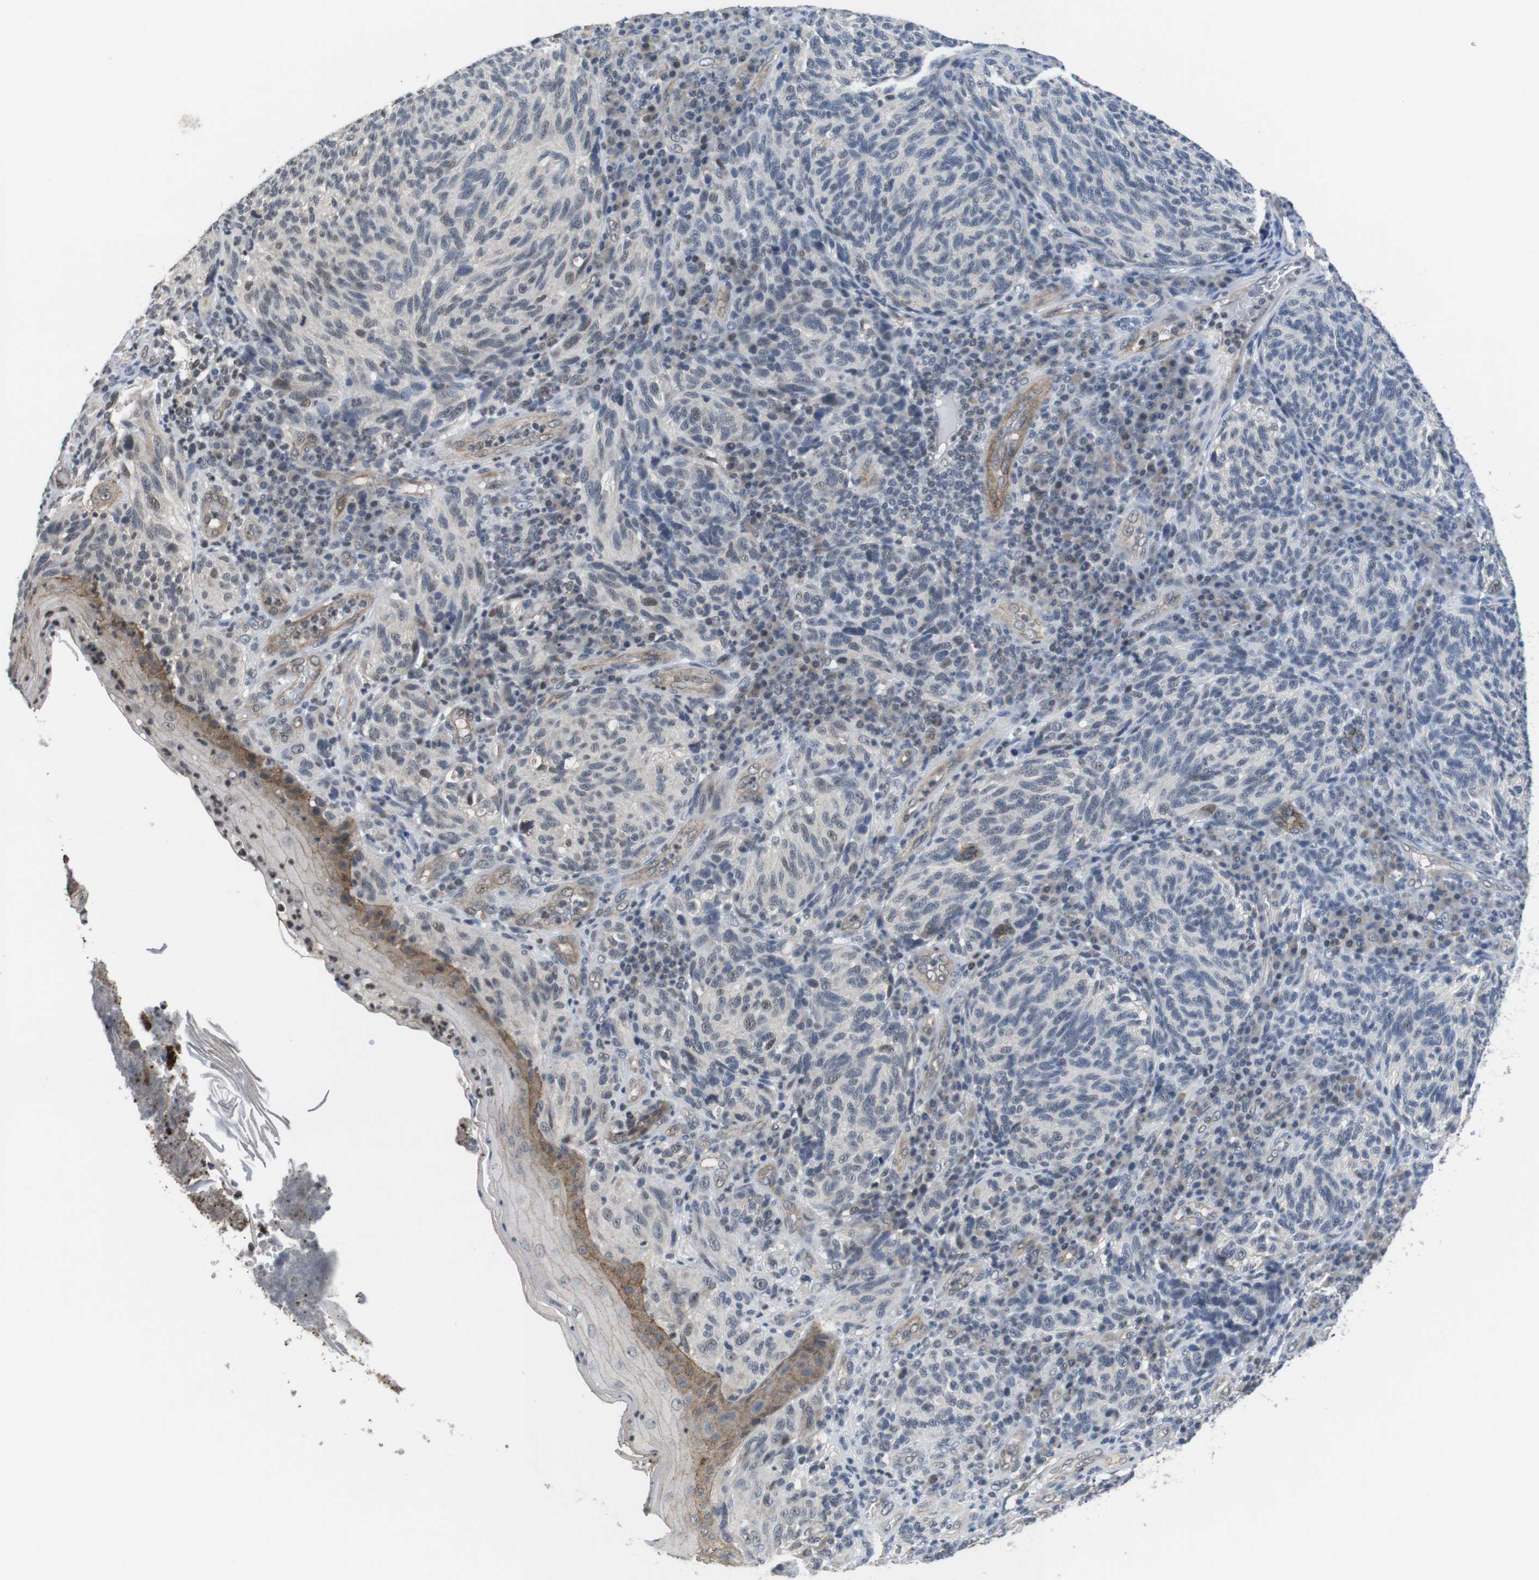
{"staining": {"intensity": "negative", "quantity": "none", "location": "none"}, "tissue": "melanoma", "cell_type": "Tumor cells", "image_type": "cancer", "snomed": [{"axis": "morphology", "description": "Malignant melanoma, NOS"}, {"axis": "topography", "description": "Skin"}], "caption": "Immunohistochemistry image of neoplastic tissue: malignant melanoma stained with DAB exhibits no significant protein positivity in tumor cells.", "gene": "NECTIN1", "patient": {"sex": "female", "age": 73}}